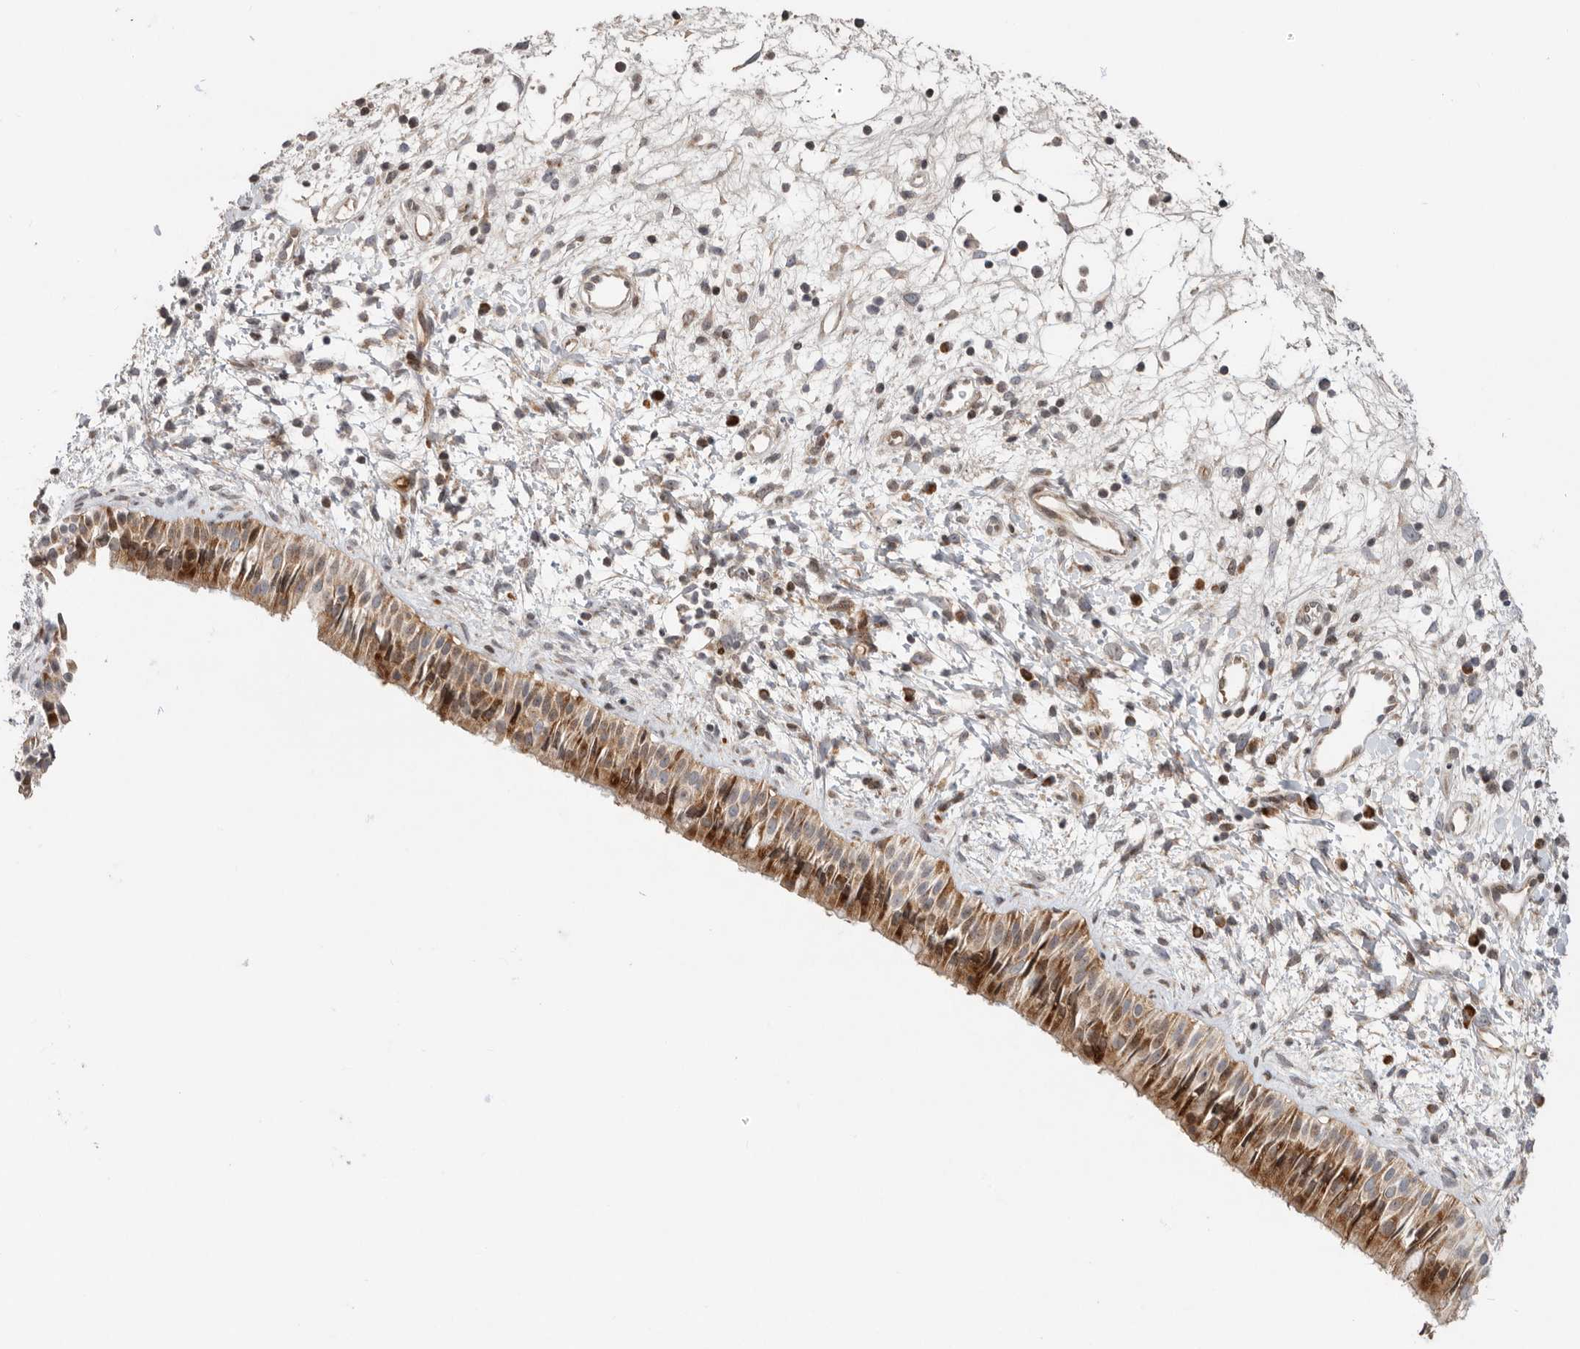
{"staining": {"intensity": "strong", "quantity": ">75%", "location": "cytoplasmic/membranous"}, "tissue": "nasopharynx", "cell_type": "Respiratory epithelial cells", "image_type": "normal", "snomed": [{"axis": "morphology", "description": "Normal tissue, NOS"}, {"axis": "topography", "description": "Nasopharynx"}], "caption": "A high-resolution histopathology image shows immunohistochemistry staining of benign nasopharynx, which shows strong cytoplasmic/membranous expression in approximately >75% of respiratory epithelial cells.", "gene": "FZD3", "patient": {"sex": "male", "age": 22}}